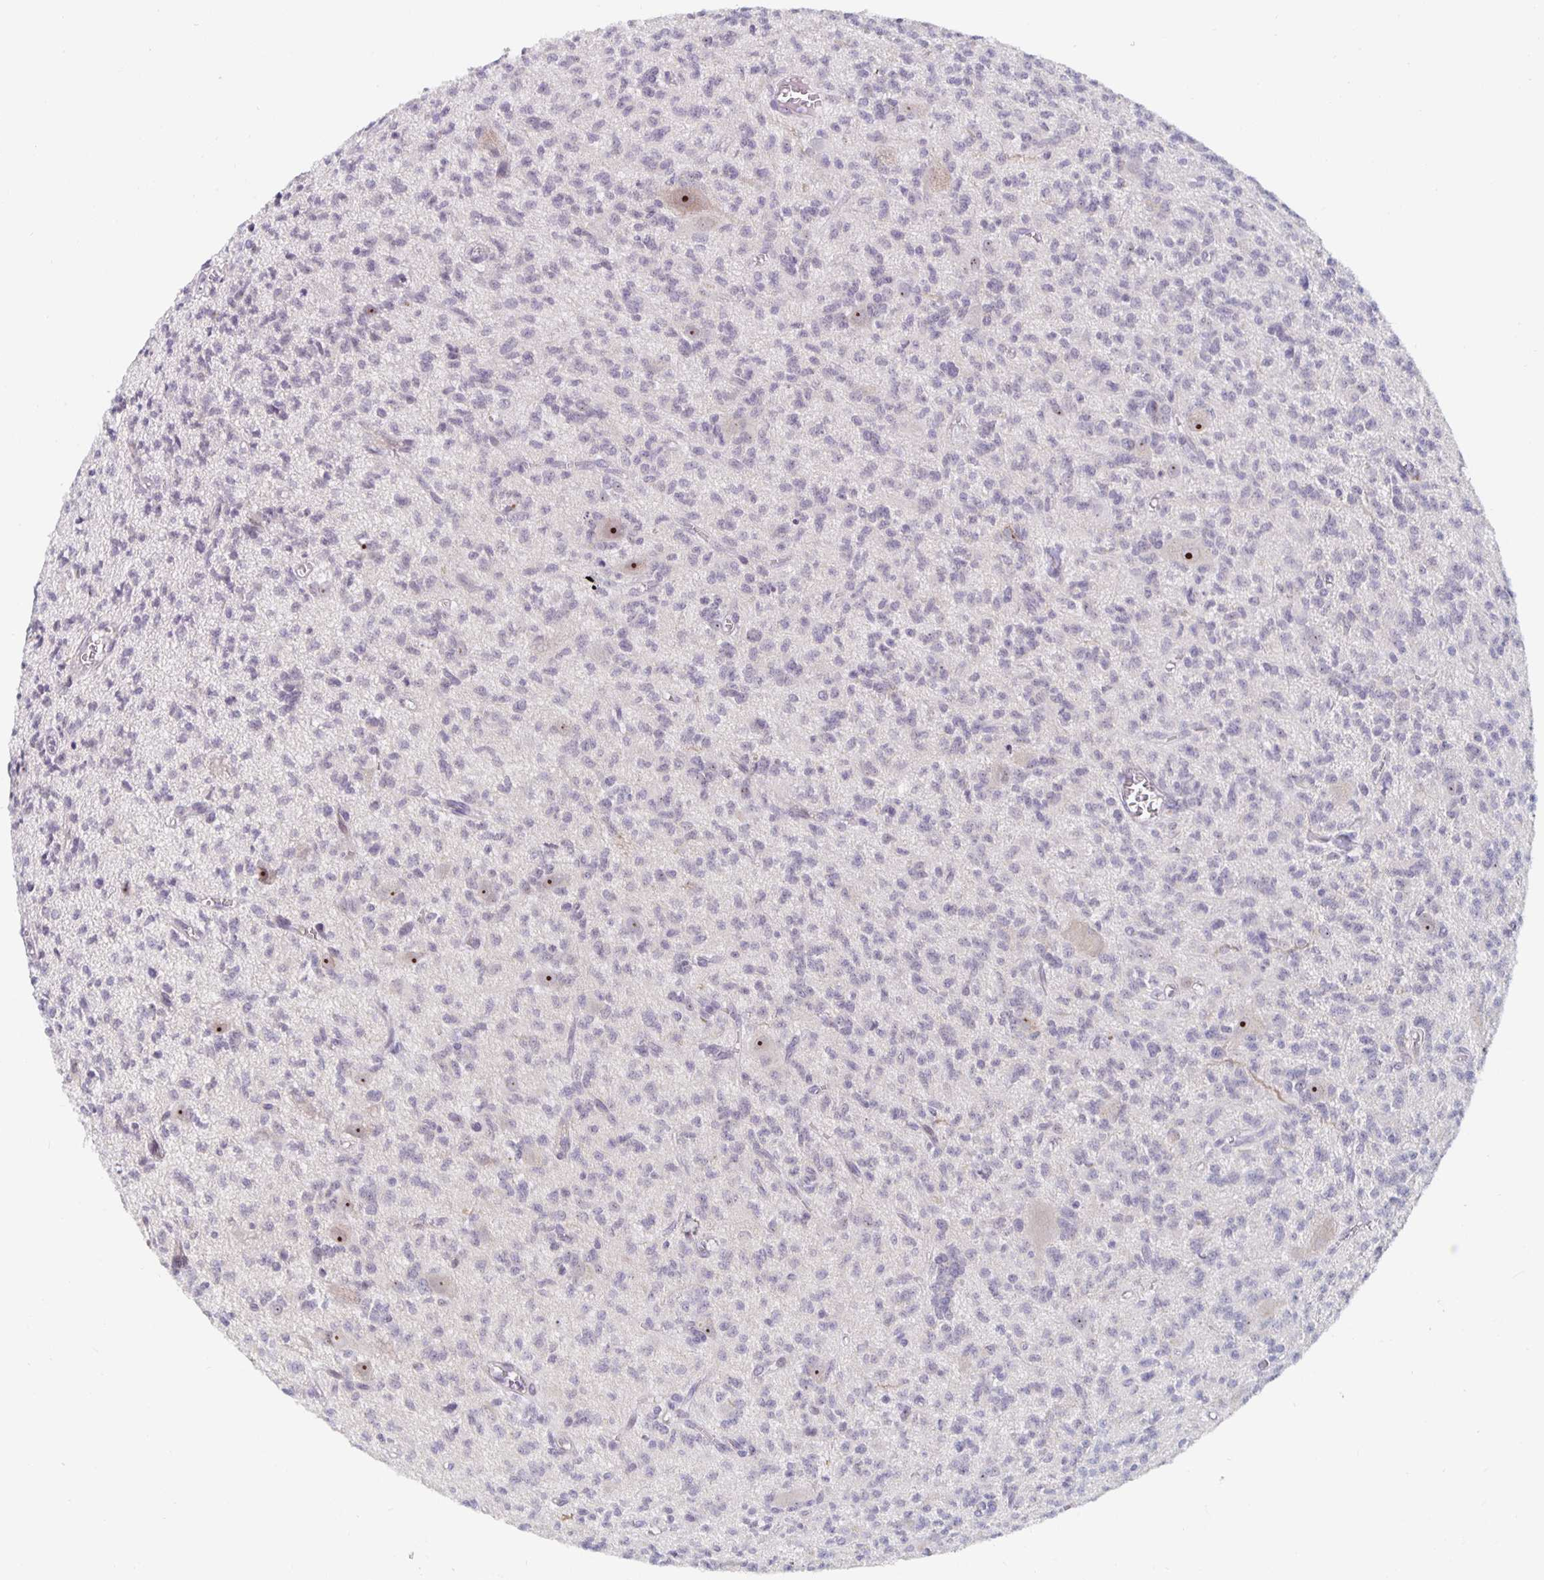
{"staining": {"intensity": "negative", "quantity": "none", "location": "none"}, "tissue": "glioma", "cell_type": "Tumor cells", "image_type": "cancer", "snomed": [{"axis": "morphology", "description": "Glioma, malignant, Low grade"}, {"axis": "topography", "description": "Brain"}], "caption": "The image reveals no staining of tumor cells in glioma.", "gene": "NUP85", "patient": {"sex": "male", "age": 64}}